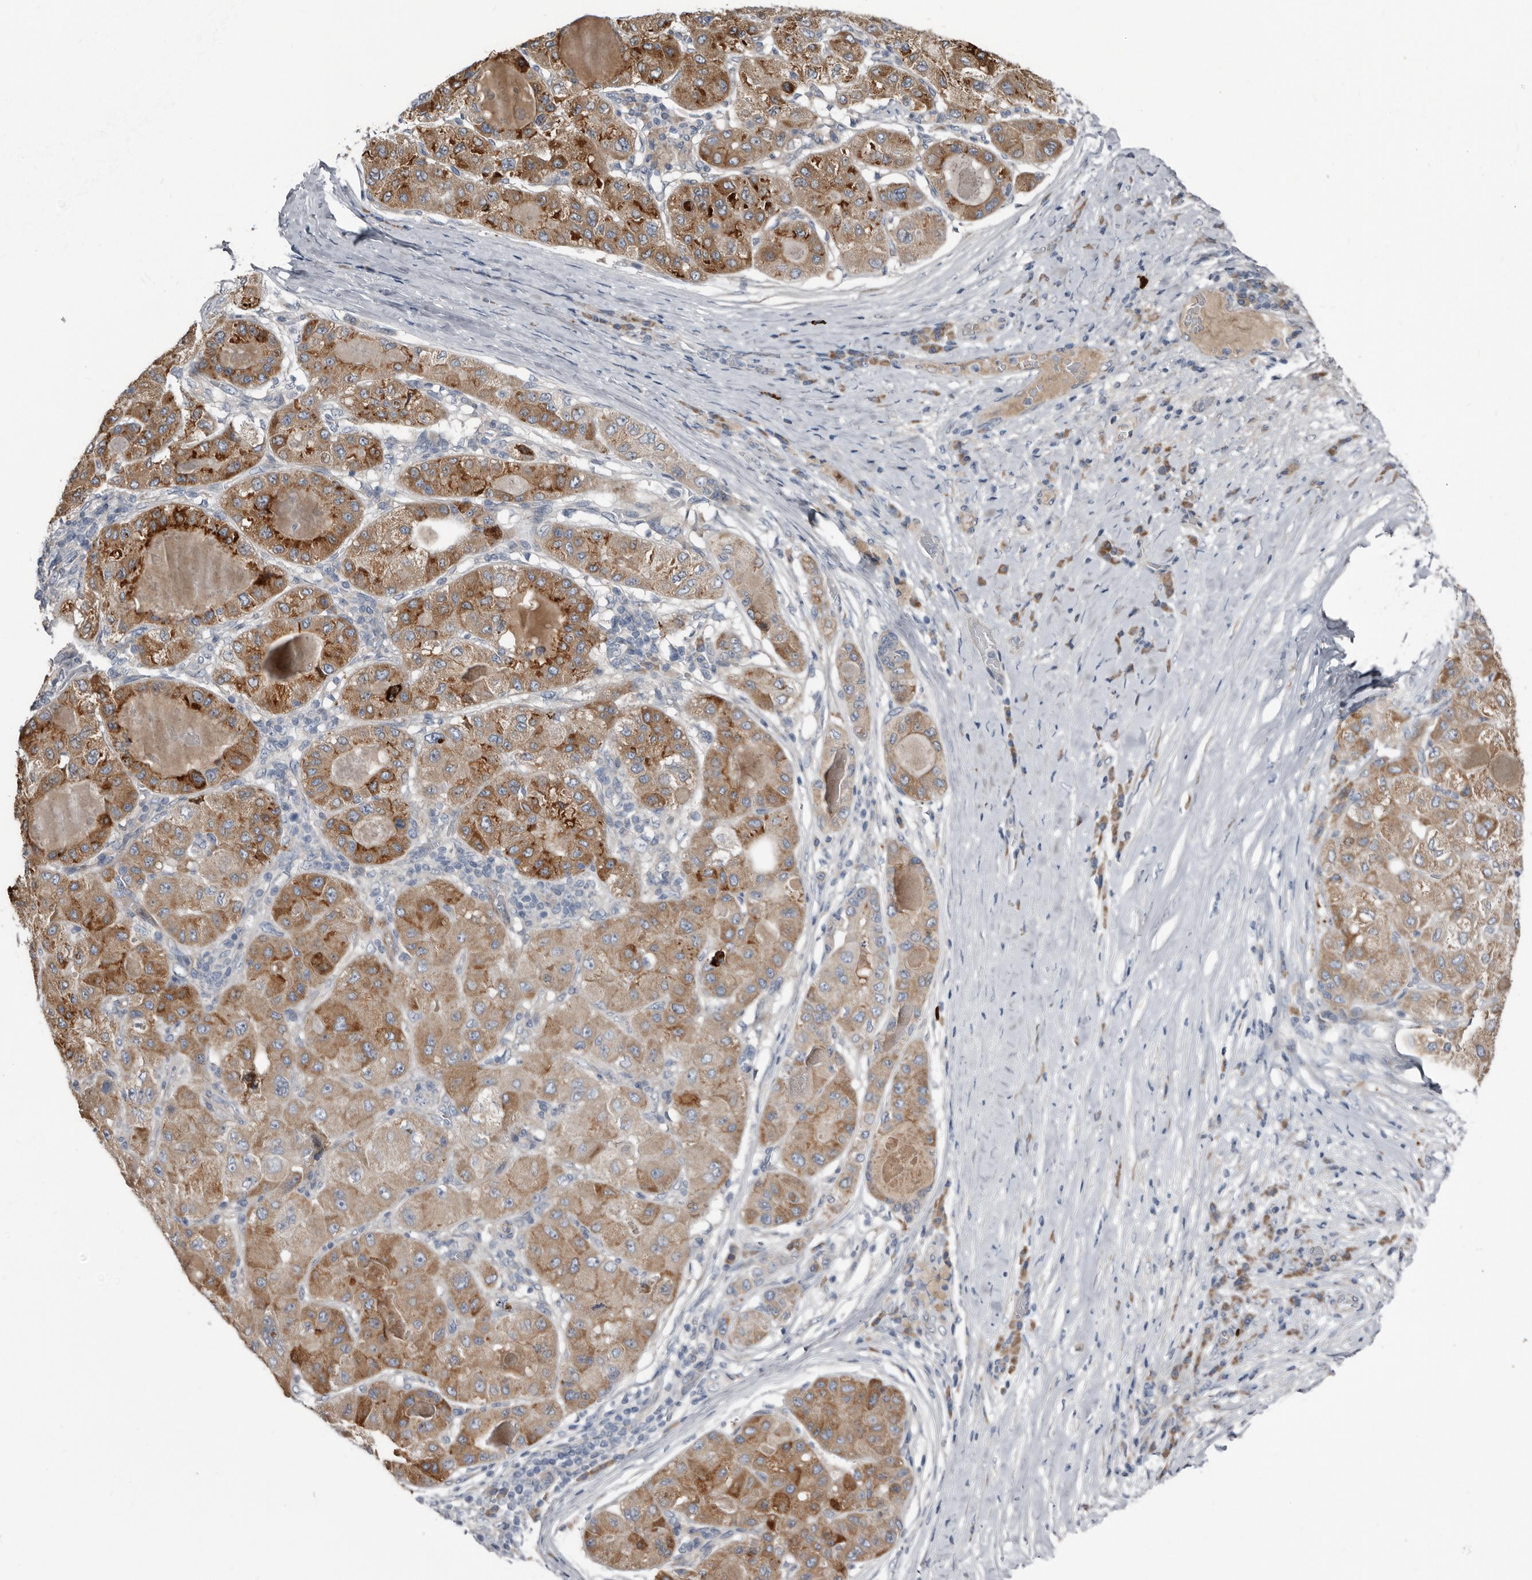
{"staining": {"intensity": "moderate", "quantity": ">75%", "location": "cytoplasmic/membranous"}, "tissue": "liver cancer", "cell_type": "Tumor cells", "image_type": "cancer", "snomed": [{"axis": "morphology", "description": "Carcinoma, Hepatocellular, NOS"}, {"axis": "topography", "description": "Liver"}], "caption": "Liver hepatocellular carcinoma stained with a brown dye shows moderate cytoplasmic/membranous positive staining in approximately >75% of tumor cells.", "gene": "ZNF114", "patient": {"sex": "male", "age": 80}}